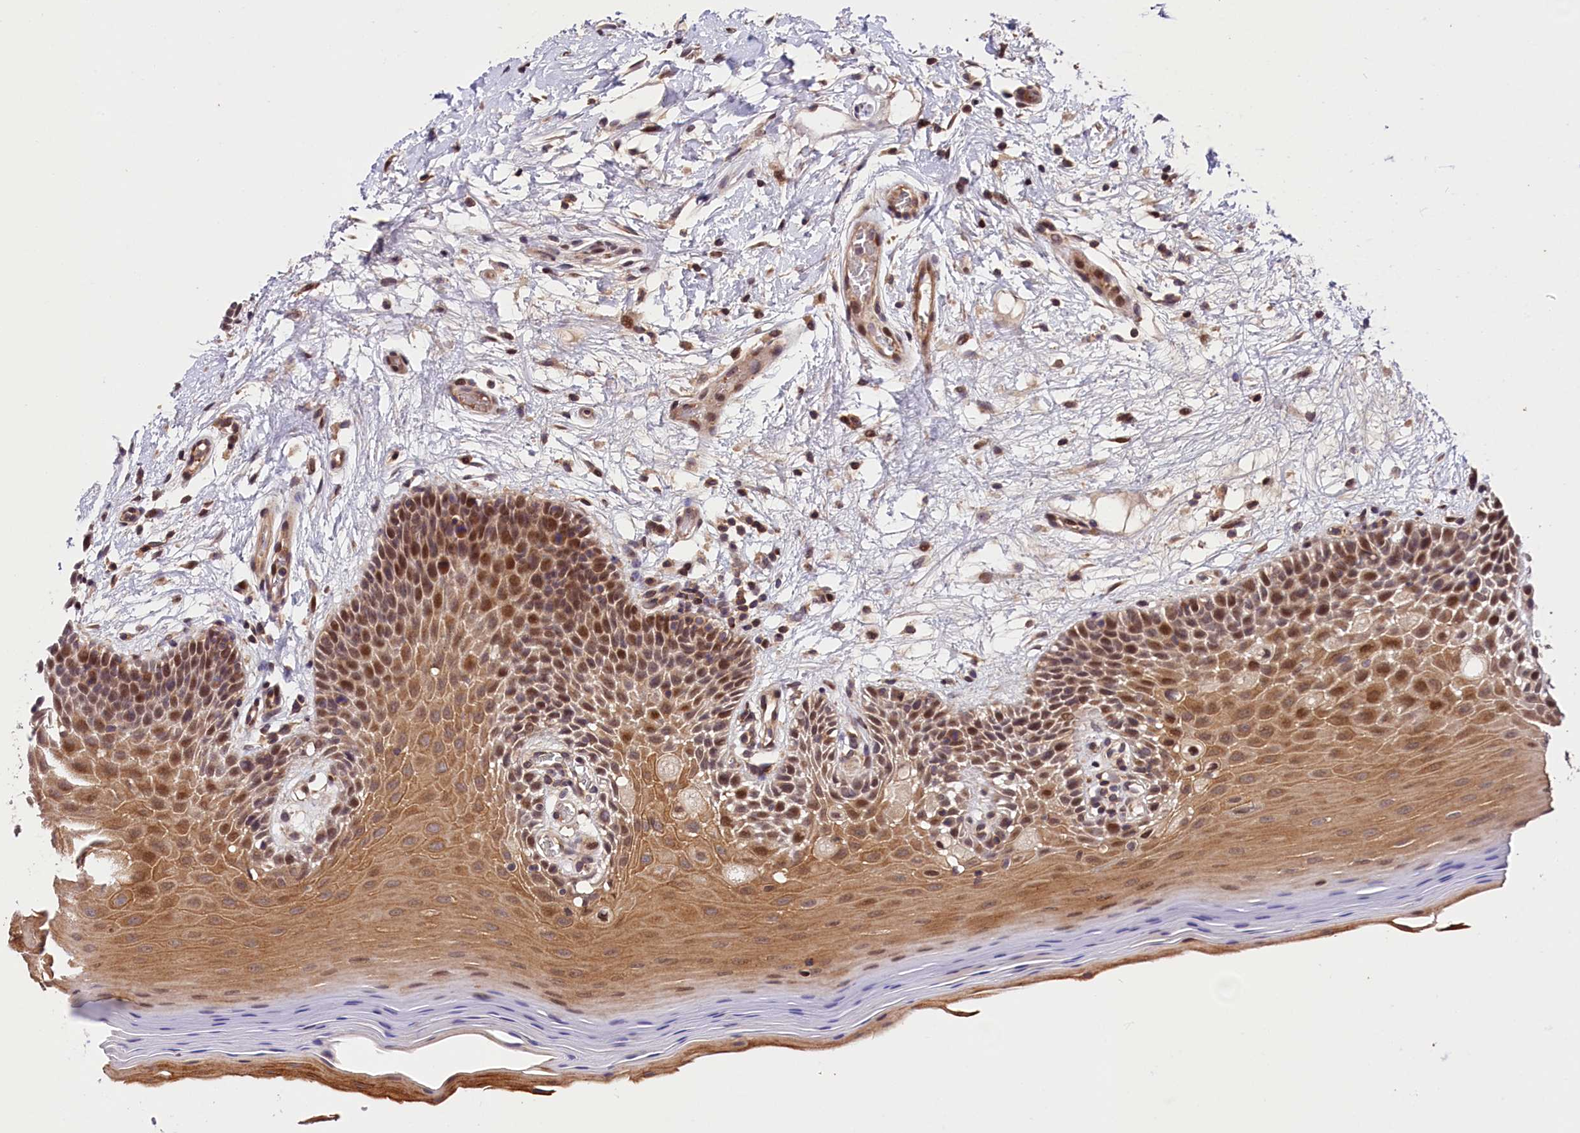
{"staining": {"intensity": "moderate", "quantity": ">75%", "location": "cytoplasmic/membranous,nuclear"}, "tissue": "oral mucosa", "cell_type": "Squamous epithelial cells", "image_type": "normal", "snomed": [{"axis": "morphology", "description": "Normal tissue, NOS"}, {"axis": "topography", "description": "Oral tissue"}, {"axis": "topography", "description": "Tounge, NOS"}], "caption": "A medium amount of moderate cytoplasmic/membranous,nuclear staining is appreciated in approximately >75% of squamous epithelial cells in benign oral mucosa.", "gene": "CACNA1H", "patient": {"sex": "male", "age": 47}}